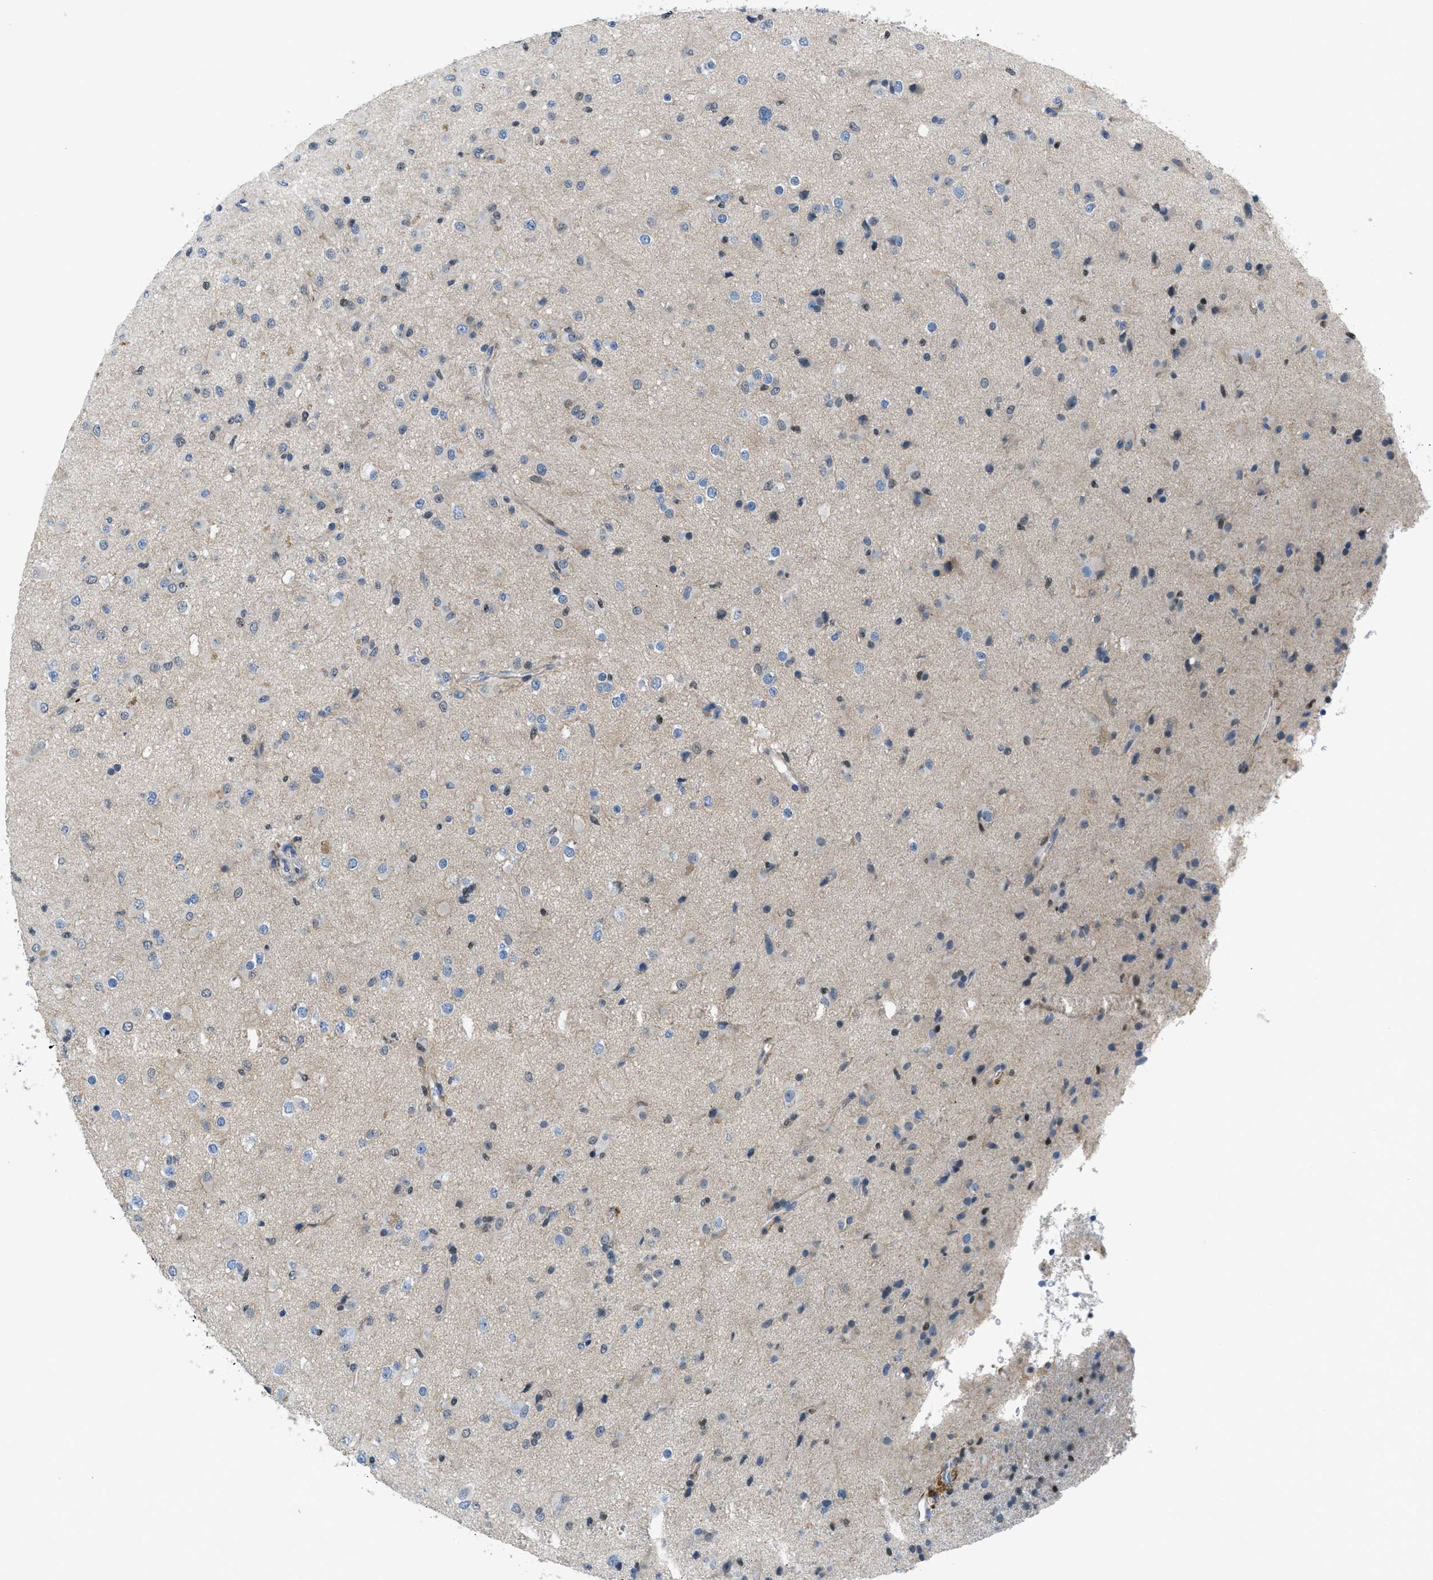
{"staining": {"intensity": "moderate", "quantity": "<25%", "location": "nuclear"}, "tissue": "glioma", "cell_type": "Tumor cells", "image_type": "cancer", "snomed": [{"axis": "morphology", "description": "Glioma, malignant, Low grade"}, {"axis": "topography", "description": "Brain"}], "caption": "Immunohistochemistry staining of glioma, which reveals low levels of moderate nuclear expression in approximately <25% of tumor cells indicating moderate nuclear protein expression. The staining was performed using DAB (brown) for protein detection and nuclei were counterstained in hematoxylin (blue).", "gene": "FBN1", "patient": {"sex": "male", "age": 65}}